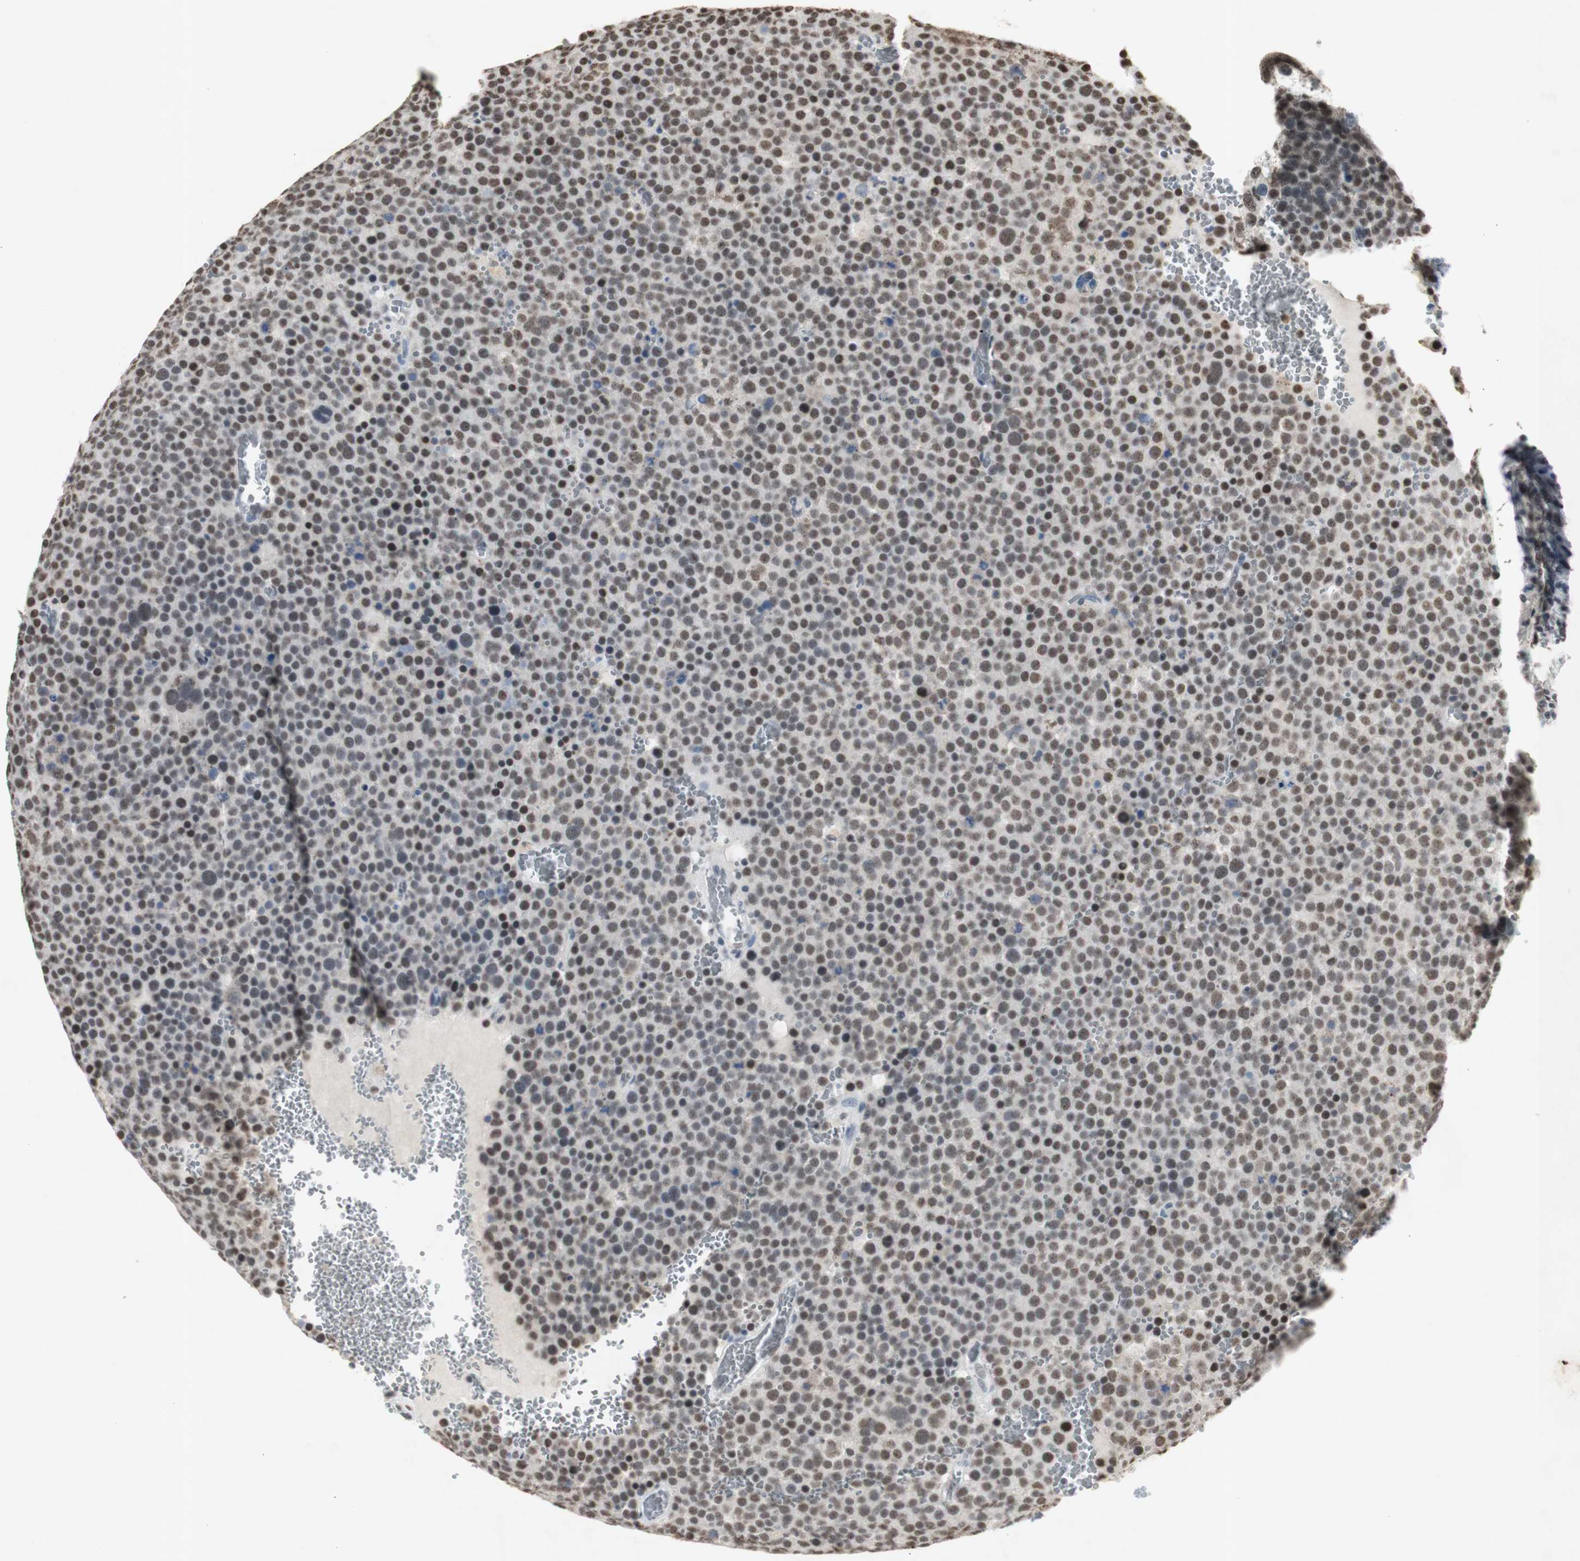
{"staining": {"intensity": "moderate", "quantity": ">75%", "location": "nuclear"}, "tissue": "testis cancer", "cell_type": "Tumor cells", "image_type": "cancer", "snomed": [{"axis": "morphology", "description": "Seminoma, NOS"}, {"axis": "topography", "description": "Testis"}], "caption": "An IHC image of neoplastic tissue is shown. Protein staining in brown highlights moderate nuclear positivity in seminoma (testis) within tumor cells.", "gene": "SNRPB", "patient": {"sex": "male", "age": 71}}